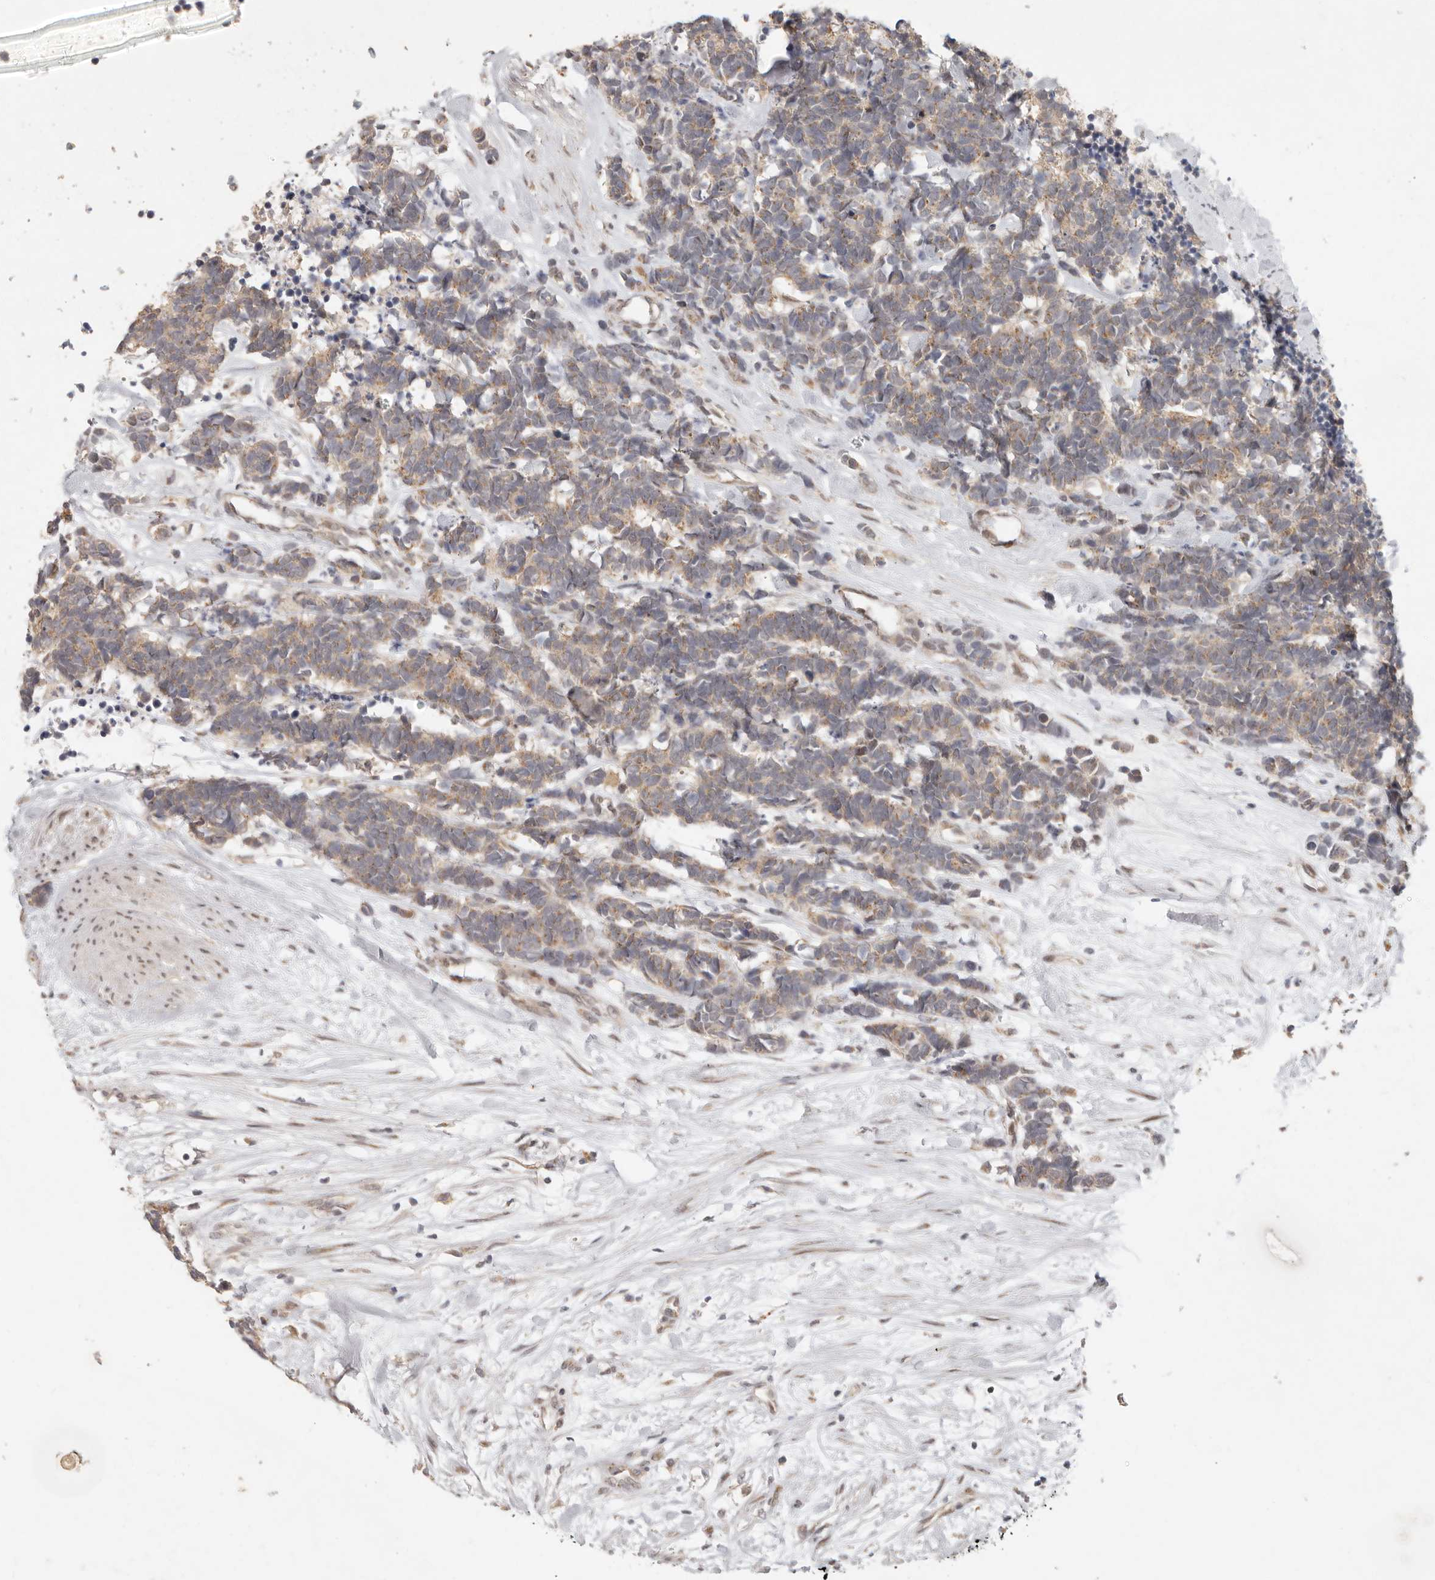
{"staining": {"intensity": "weak", "quantity": ">75%", "location": "cytoplasmic/membranous"}, "tissue": "carcinoid", "cell_type": "Tumor cells", "image_type": "cancer", "snomed": [{"axis": "morphology", "description": "Carcinoma, NOS"}, {"axis": "morphology", "description": "Carcinoid, malignant, NOS"}, {"axis": "topography", "description": "Urinary bladder"}], "caption": "This is a histology image of immunohistochemistry staining of carcinoid, which shows weak expression in the cytoplasmic/membranous of tumor cells.", "gene": "LRRC75A", "patient": {"sex": "male", "age": 57}}